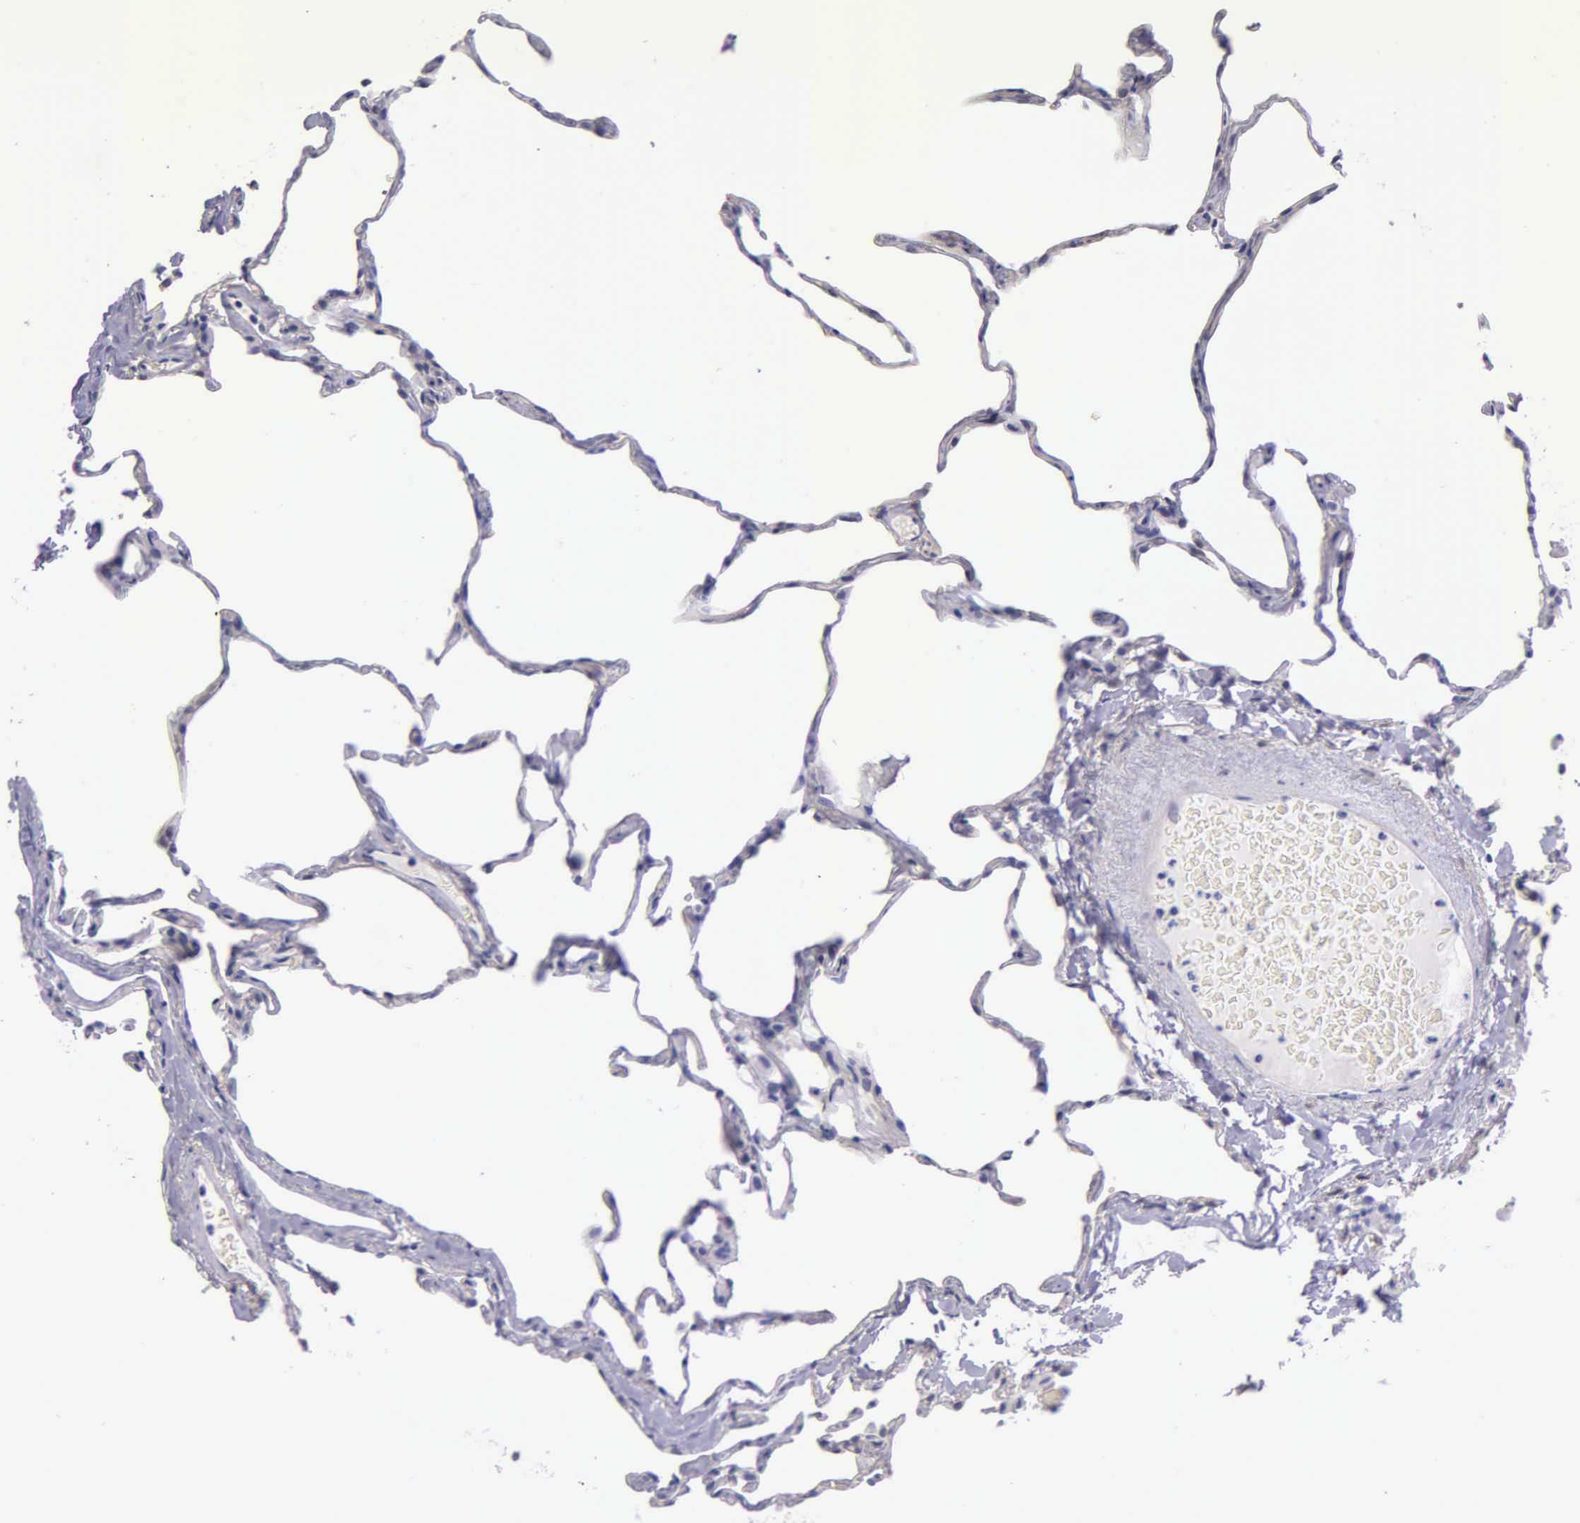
{"staining": {"intensity": "negative", "quantity": "none", "location": "none"}, "tissue": "lung", "cell_type": "Alveolar cells", "image_type": "normal", "snomed": [{"axis": "morphology", "description": "Normal tissue, NOS"}, {"axis": "topography", "description": "Lung"}], "caption": "Immunohistochemistry (IHC) photomicrograph of benign lung: lung stained with DAB displays no significant protein positivity in alveolar cells. Nuclei are stained in blue.", "gene": "GSTT2B", "patient": {"sex": "female", "age": 75}}